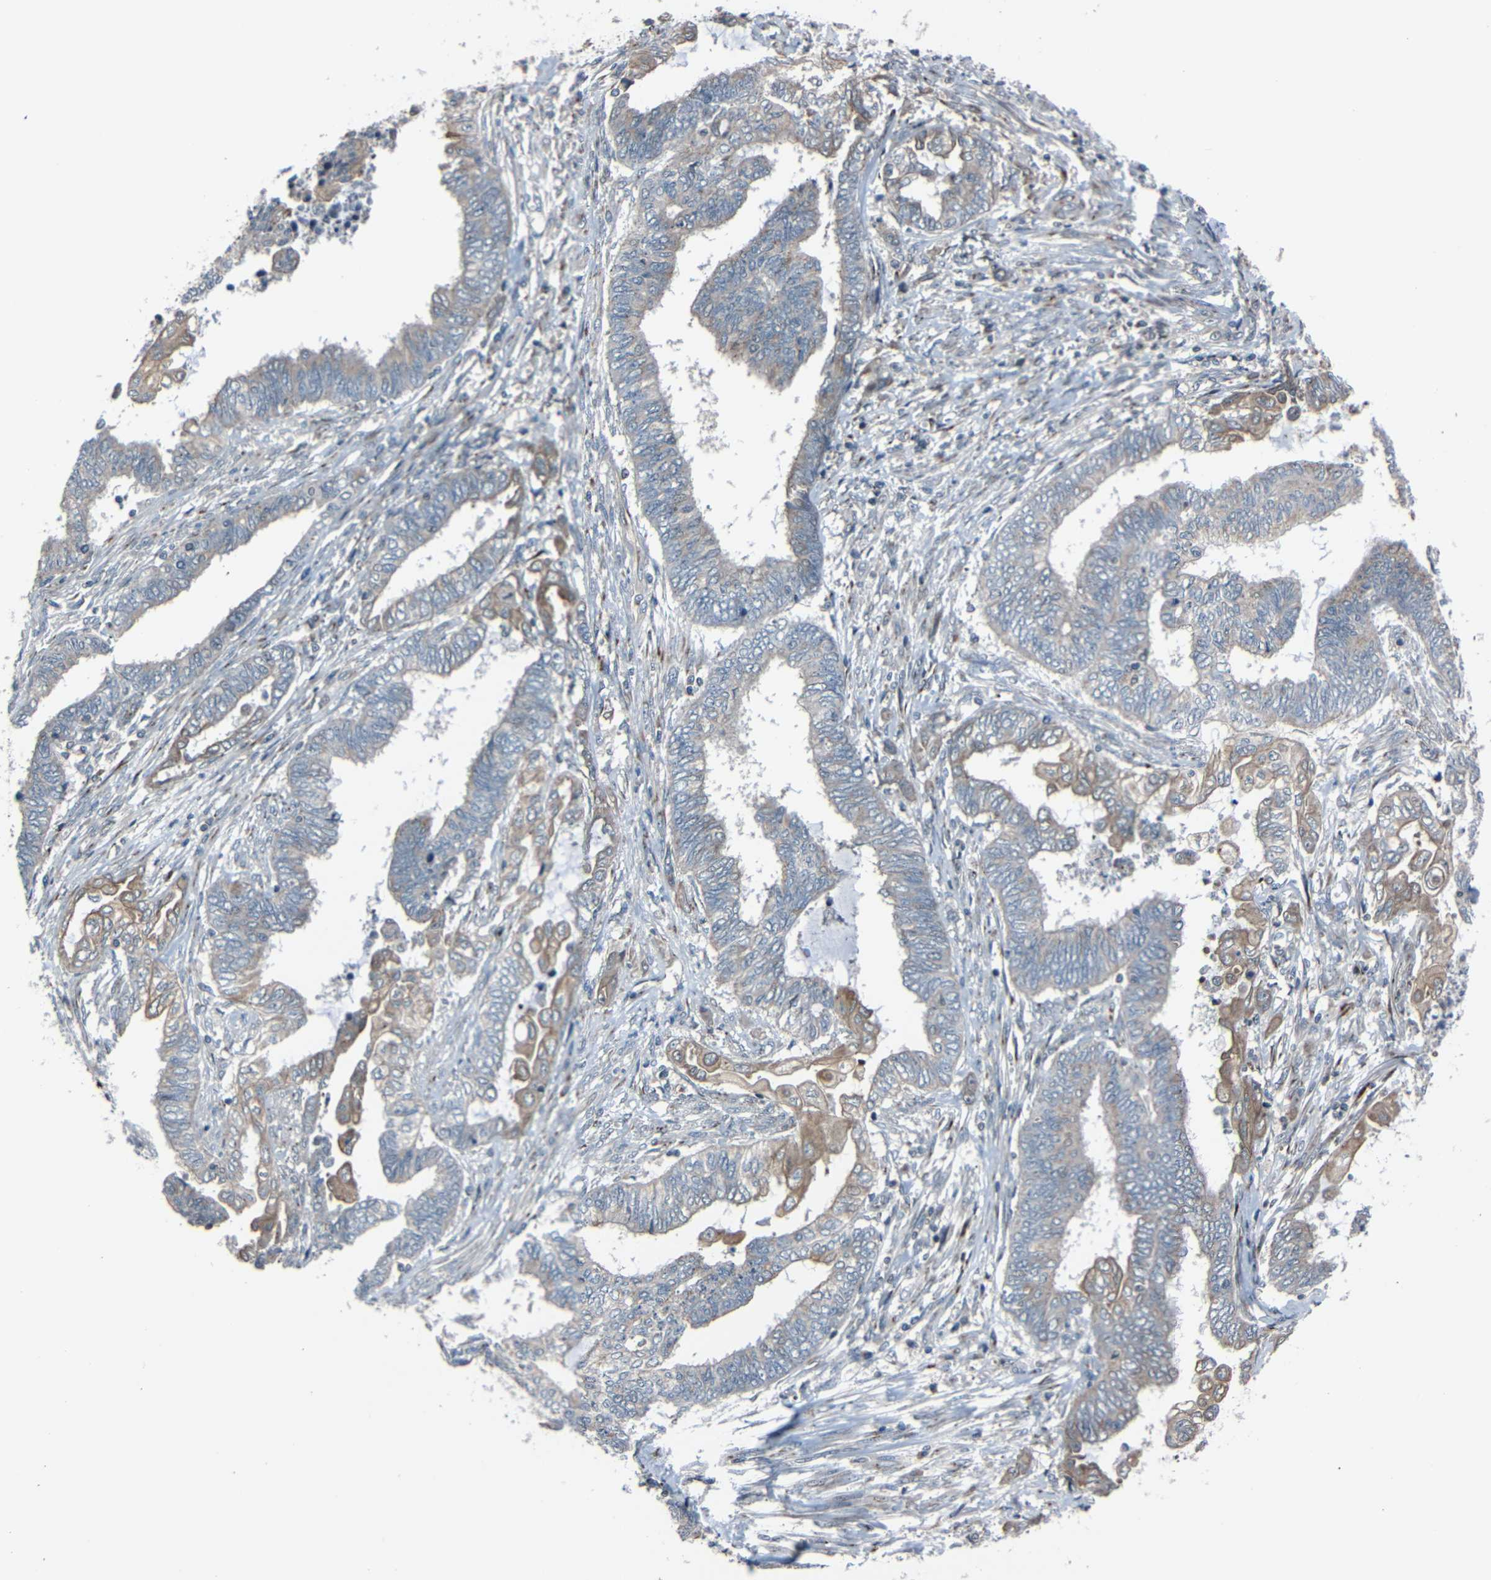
{"staining": {"intensity": "weak", "quantity": ">75%", "location": "cytoplasmic/membranous"}, "tissue": "endometrial cancer", "cell_type": "Tumor cells", "image_type": "cancer", "snomed": [{"axis": "morphology", "description": "Adenocarcinoma, NOS"}, {"axis": "topography", "description": "Uterus"}, {"axis": "topography", "description": "Endometrium"}], "caption": "Tumor cells show low levels of weak cytoplasmic/membranous expression in about >75% of cells in human adenocarcinoma (endometrial).", "gene": "AKAP9", "patient": {"sex": "female", "age": 70}}